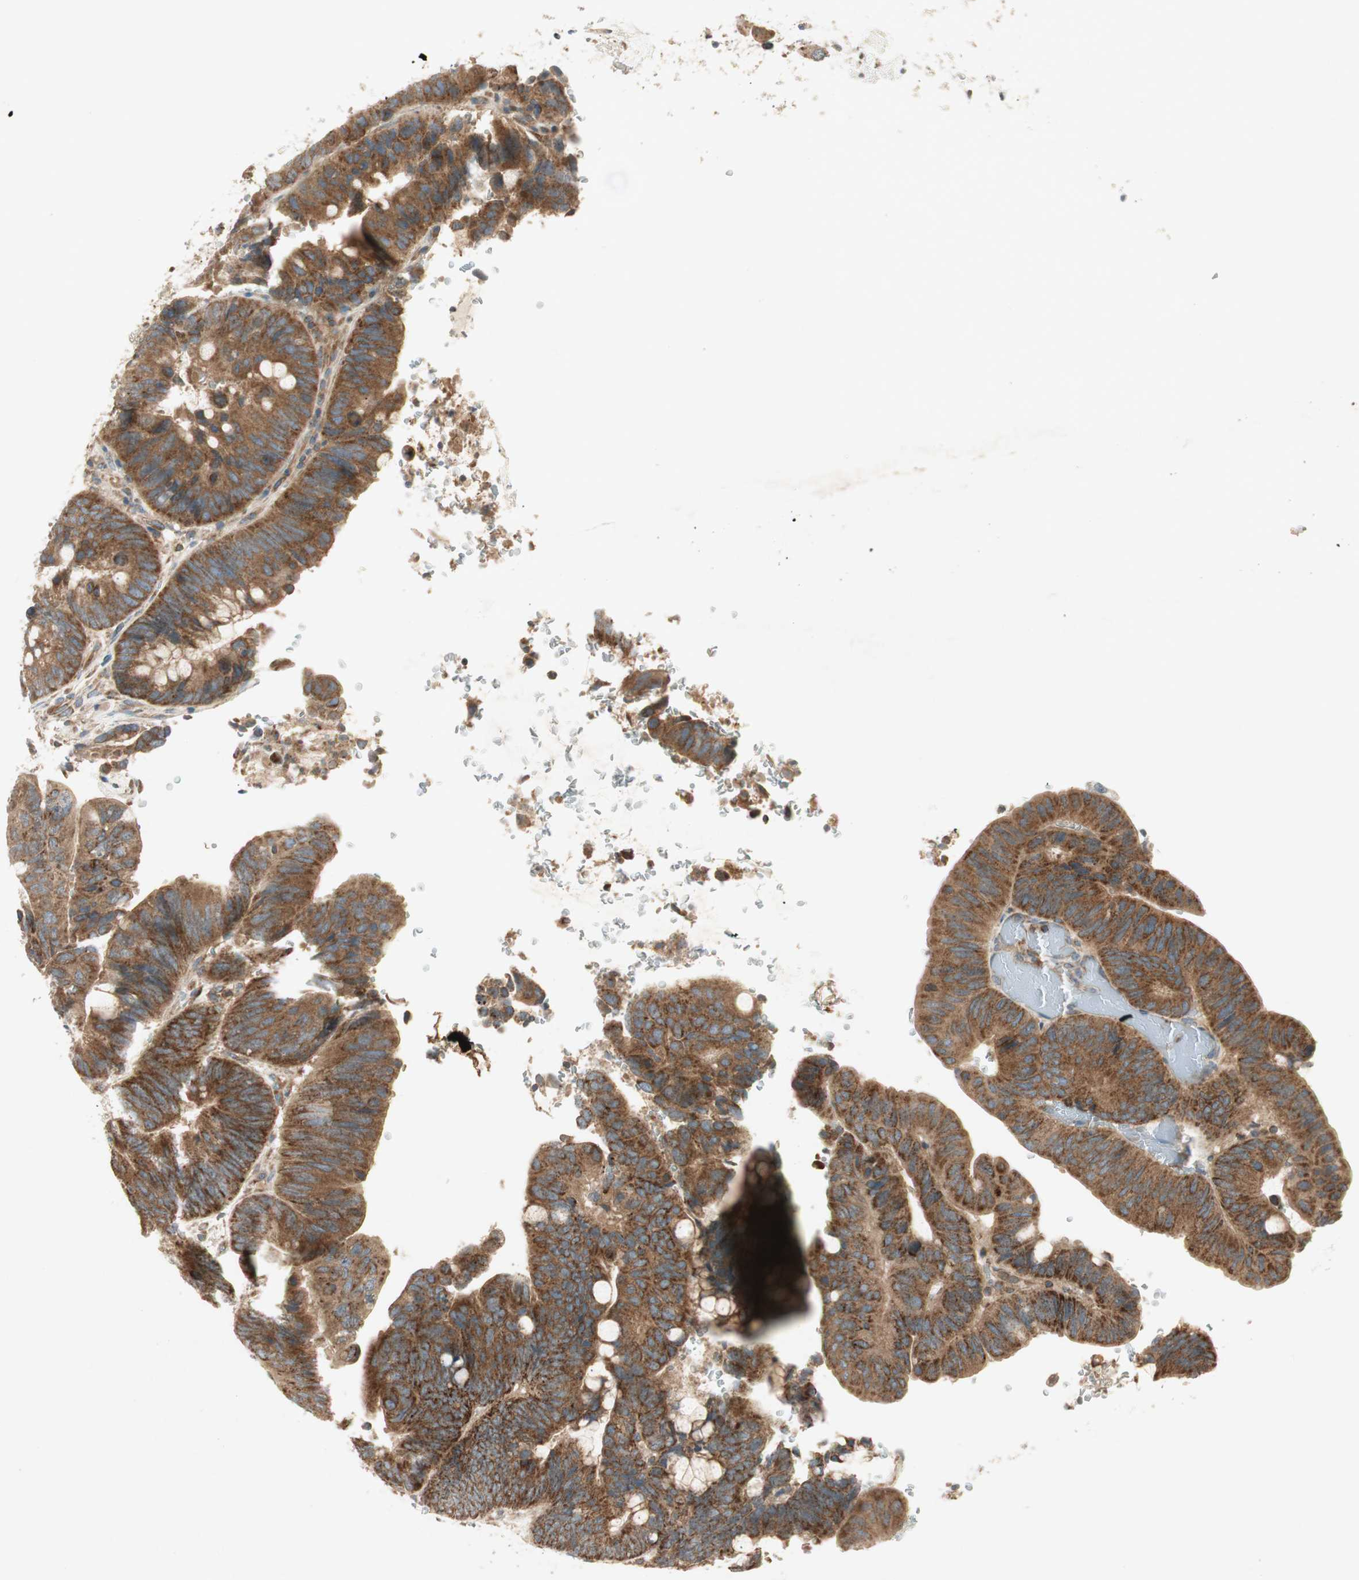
{"staining": {"intensity": "strong", "quantity": ">75%", "location": "cytoplasmic/membranous"}, "tissue": "colorectal cancer", "cell_type": "Tumor cells", "image_type": "cancer", "snomed": [{"axis": "morphology", "description": "Normal tissue, NOS"}, {"axis": "morphology", "description": "Adenocarcinoma, NOS"}, {"axis": "topography", "description": "Rectum"}, {"axis": "topography", "description": "Peripheral nerve tissue"}], "caption": "Colorectal adenocarcinoma stained with IHC displays strong cytoplasmic/membranous expression in approximately >75% of tumor cells.", "gene": "CHADL", "patient": {"sex": "male", "age": 92}}